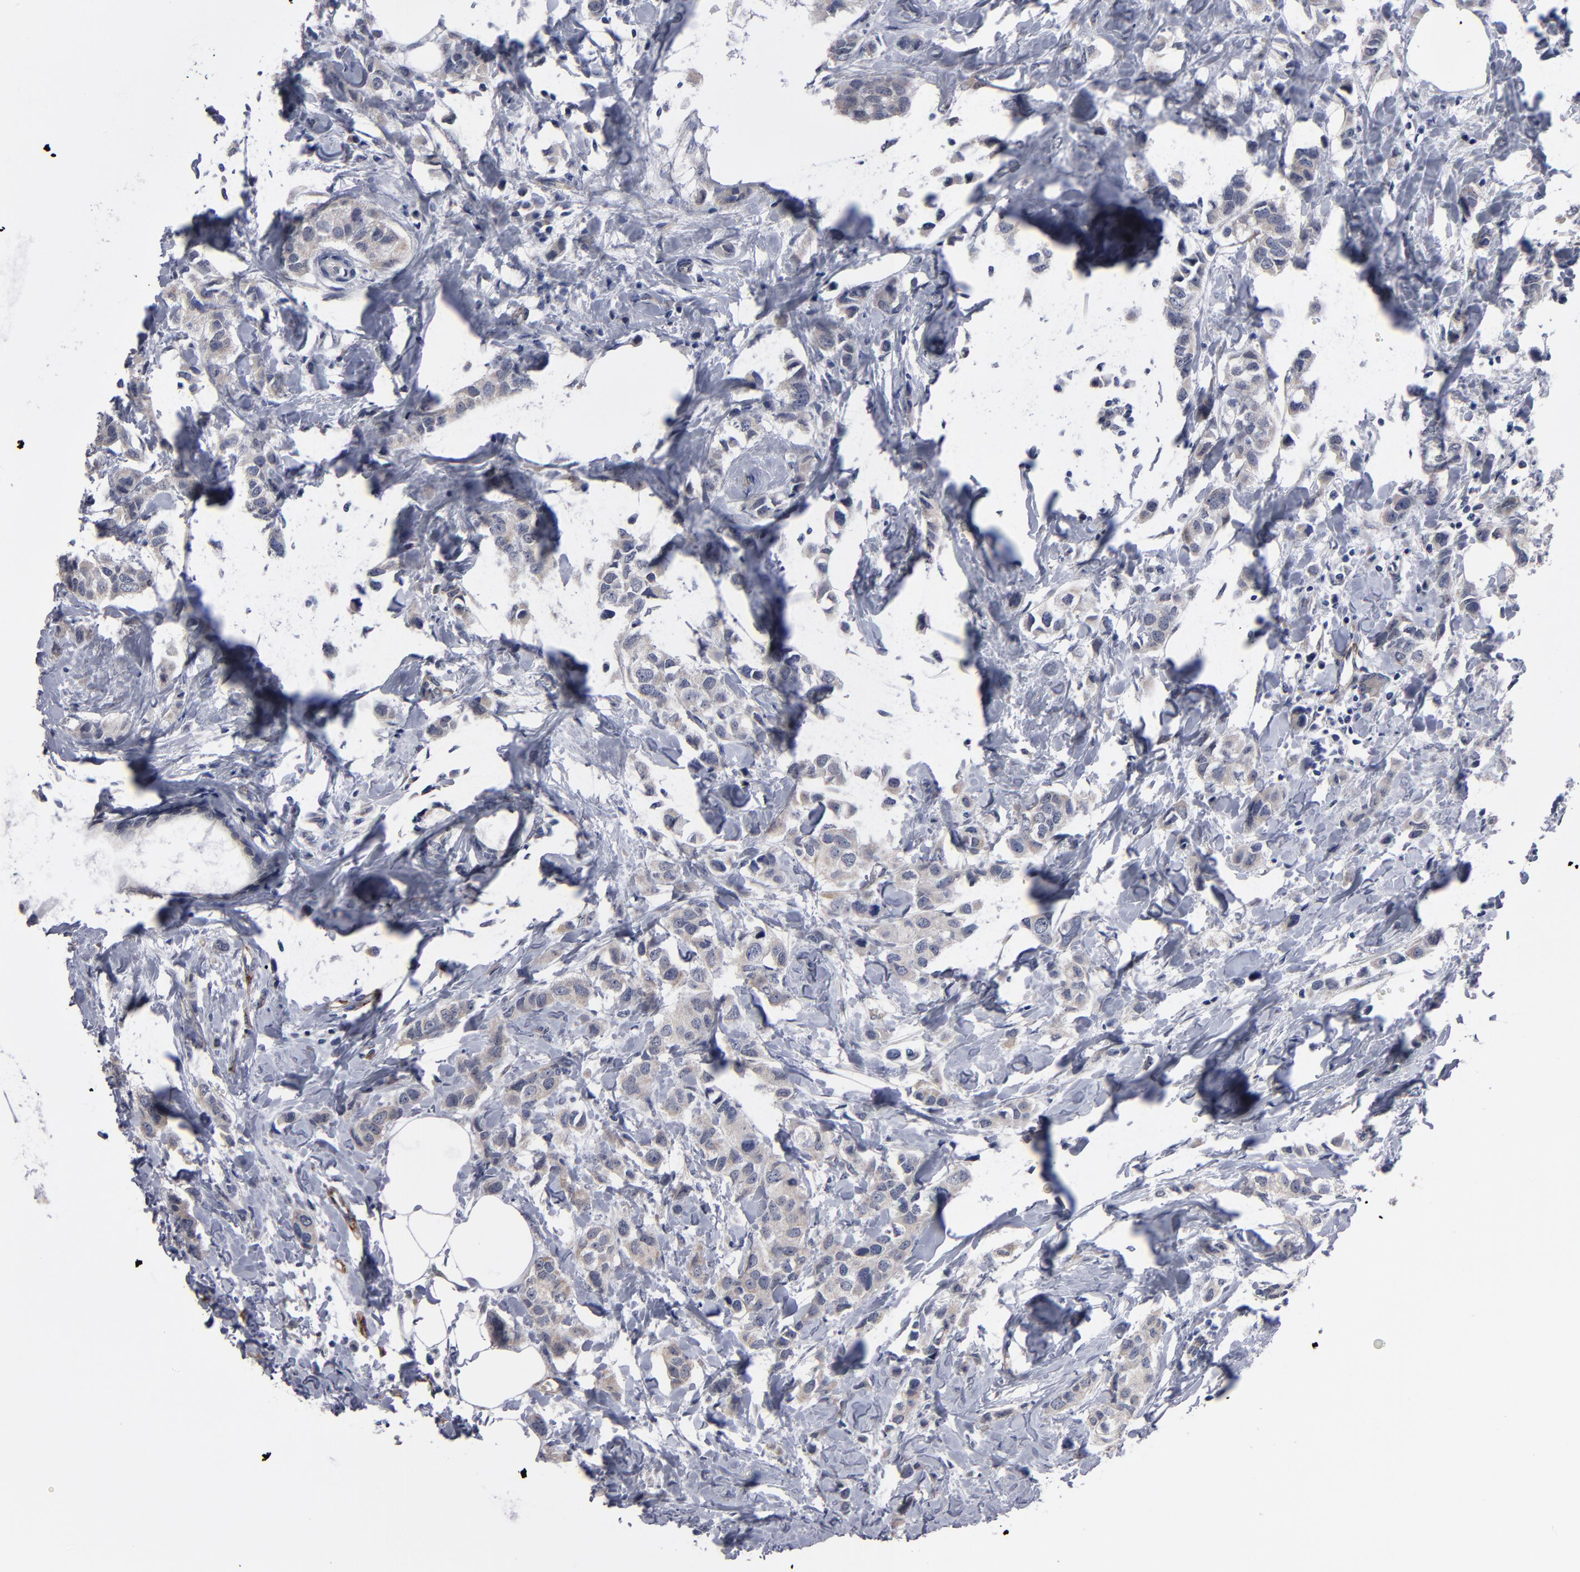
{"staining": {"intensity": "weak", "quantity": ">75%", "location": "cytoplasmic/membranous"}, "tissue": "breast cancer", "cell_type": "Tumor cells", "image_type": "cancer", "snomed": [{"axis": "morphology", "description": "Normal tissue, NOS"}, {"axis": "morphology", "description": "Duct carcinoma"}, {"axis": "topography", "description": "Breast"}], "caption": "IHC staining of breast cancer (infiltrating ductal carcinoma), which displays low levels of weak cytoplasmic/membranous positivity in approximately >75% of tumor cells indicating weak cytoplasmic/membranous protein positivity. The staining was performed using DAB (3,3'-diaminobenzidine) (brown) for protein detection and nuclei were counterstained in hematoxylin (blue).", "gene": "ZNF175", "patient": {"sex": "female", "age": 50}}